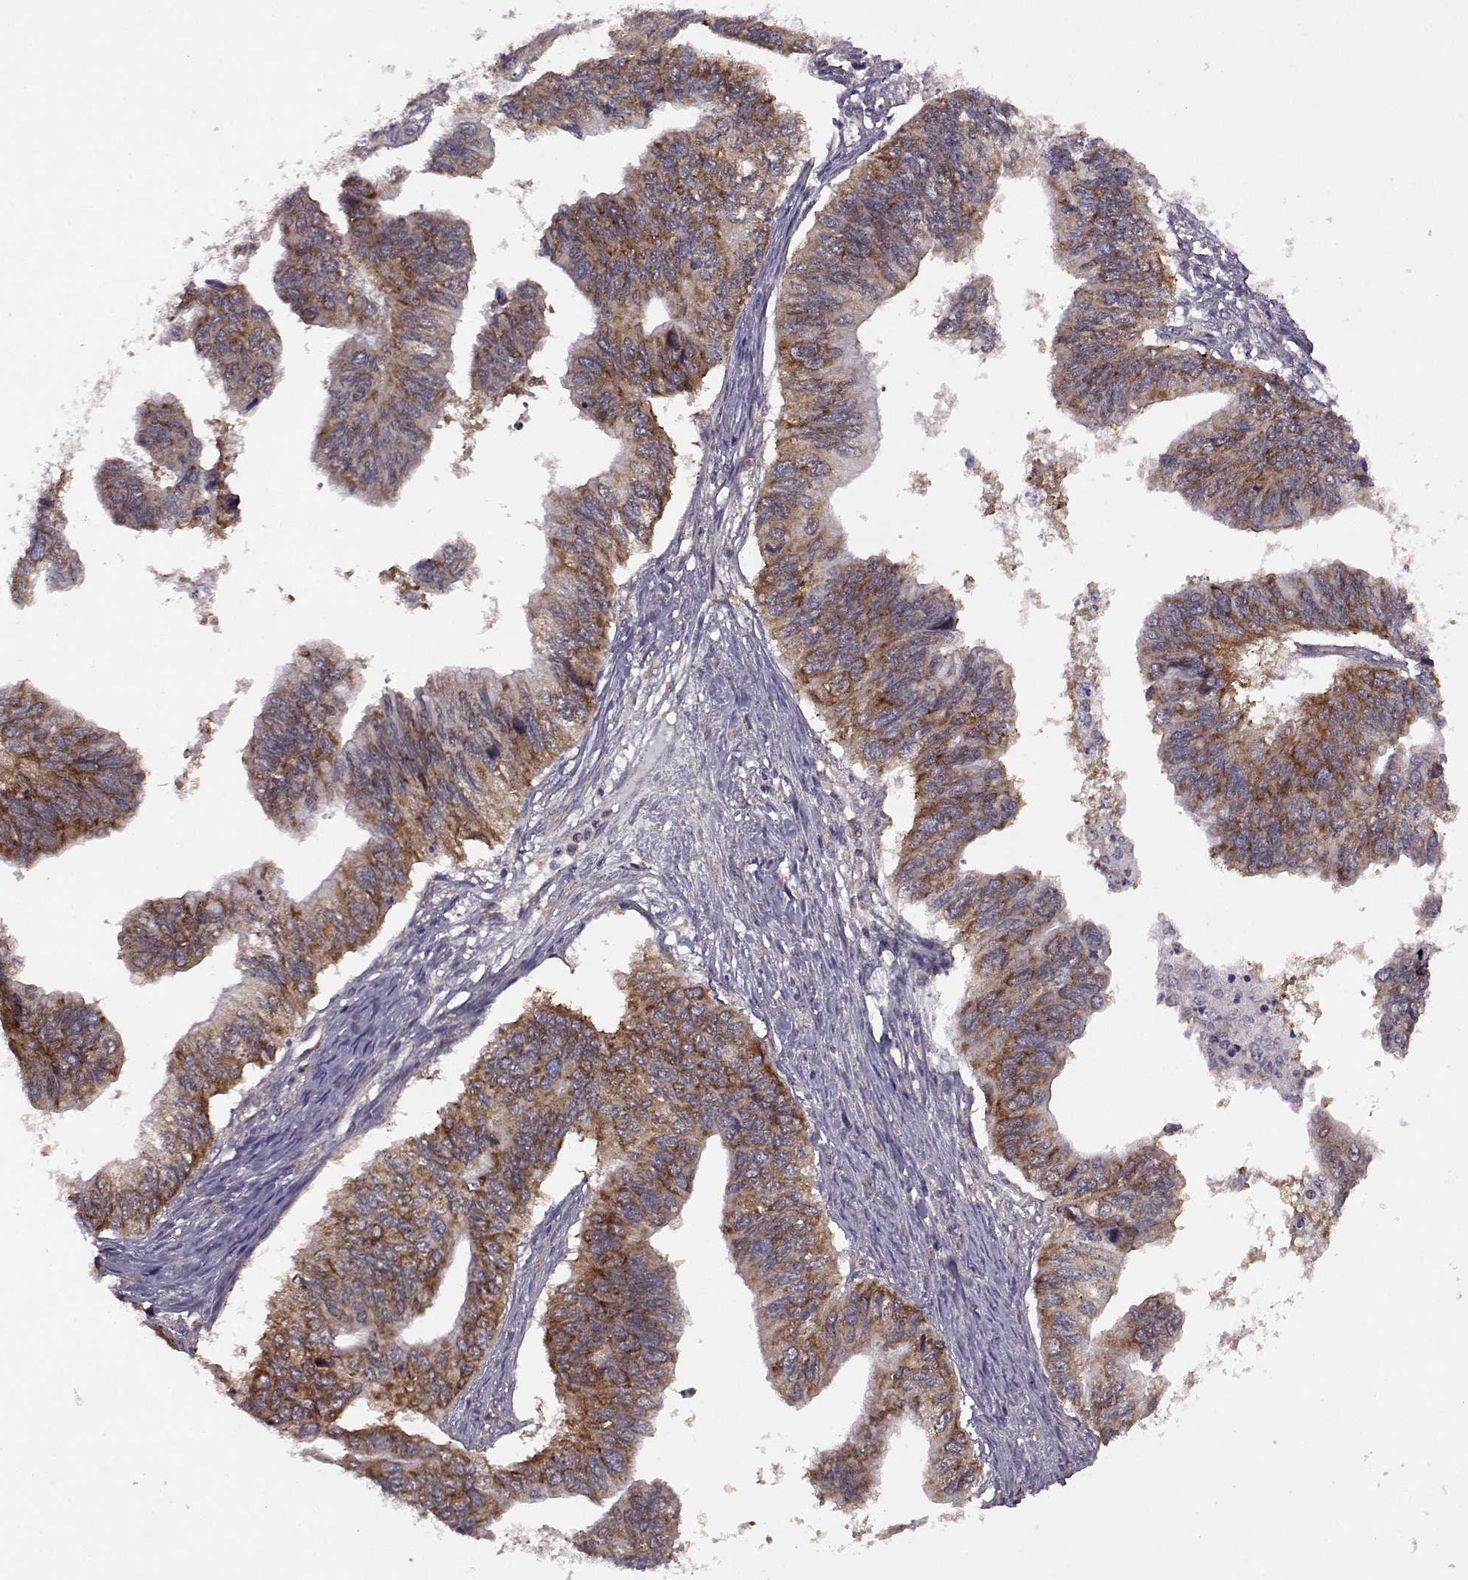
{"staining": {"intensity": "strong", "quantity": ">75%", "location": "cytoplasmic/membranous"}, "tissue": "ovarian cancer", "cell_type": "Tumor cells", "image_type": "cancer", "snomed": [{"axis": "morphology", "description": "Cystadenocarcinoma, mucinous, NOS"}, {"axis": "topography", "description": "Ovary"}], "caption": "Approximately >75% of tumor cells in human ovarian cancer demonstrate strong cytoplasmic/membranous protein staining as visualized by brown immunohistochemical staining.", "gene": "URI1", "patient": {"sex": "female", "age": 76}}